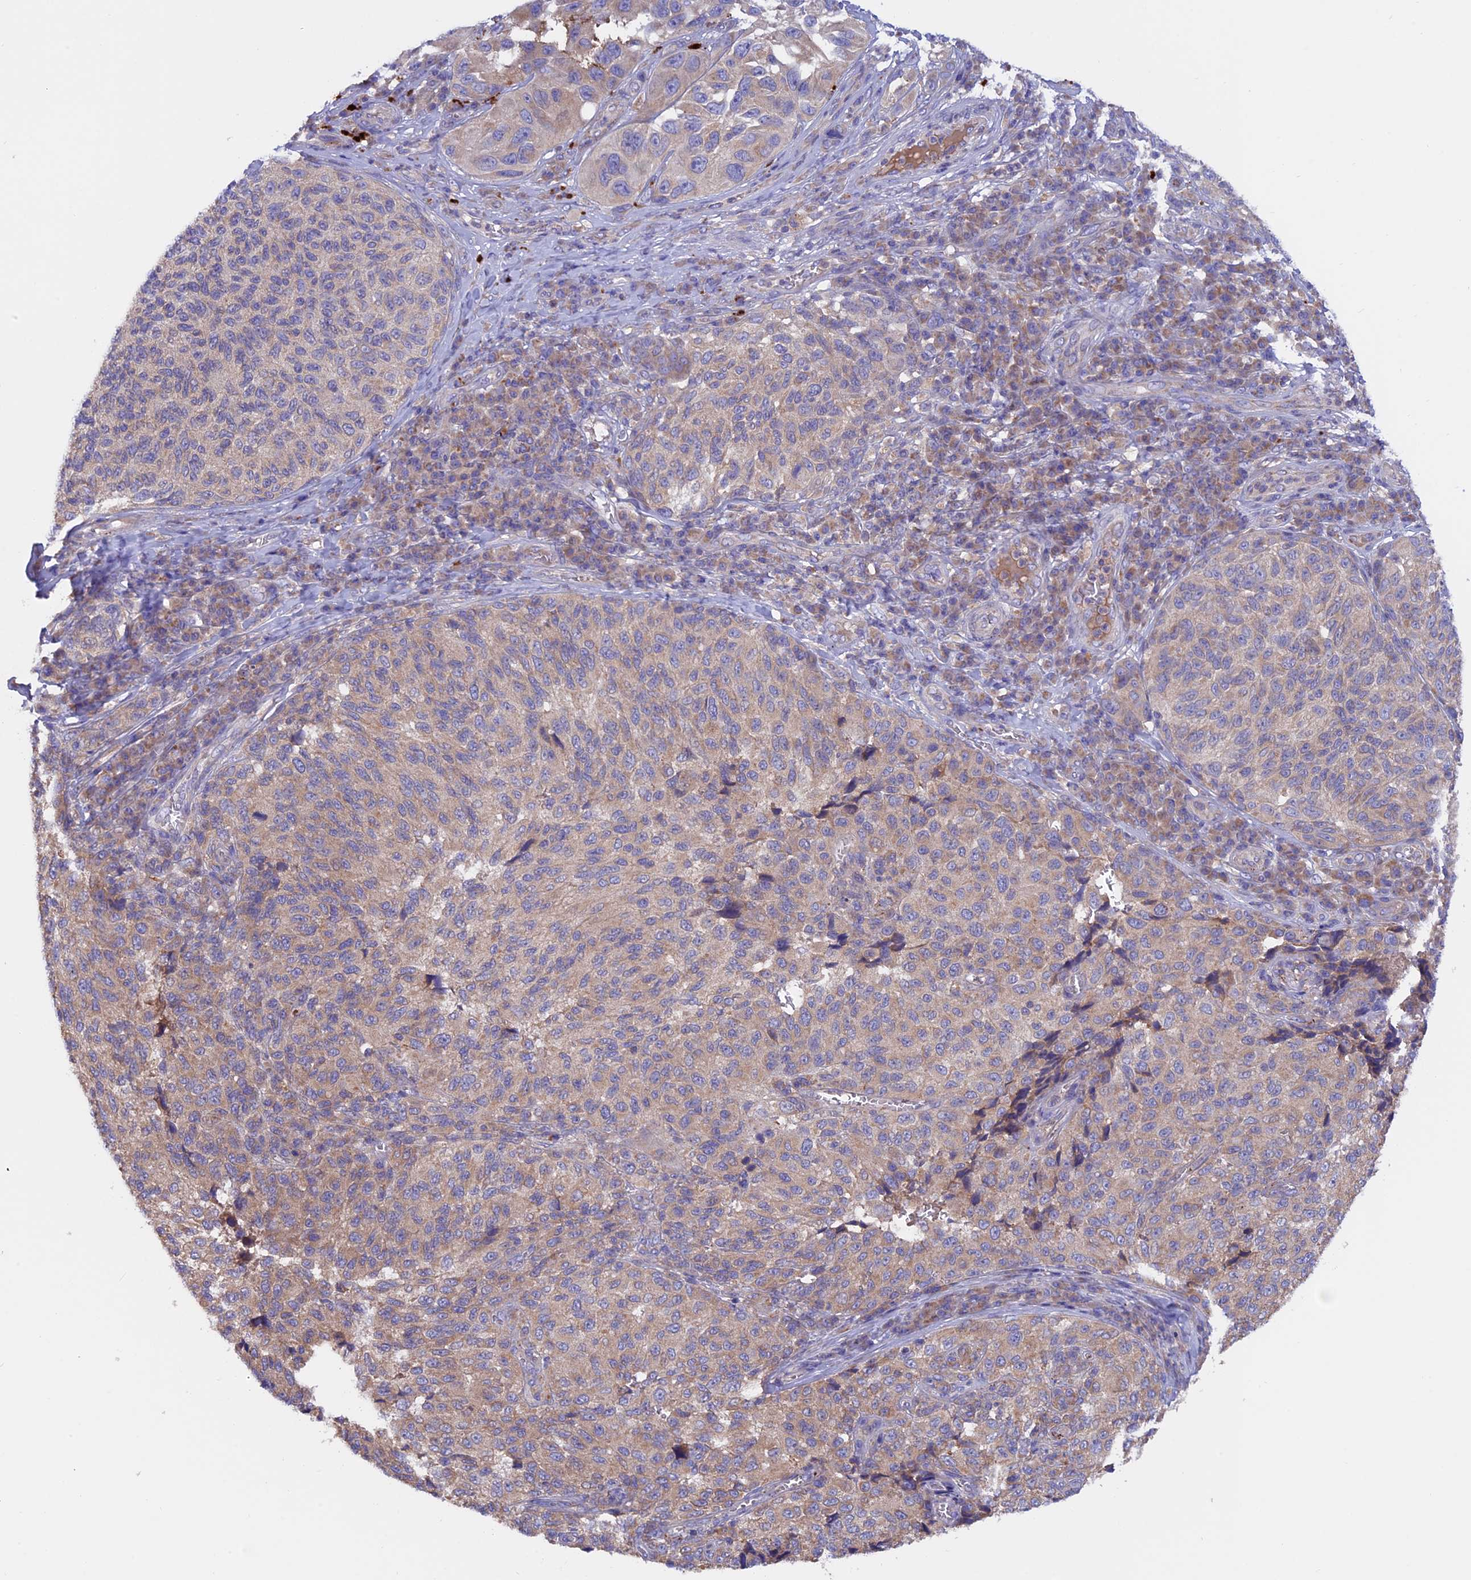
{"staining": {"intensity": "moderate", "quantity": "25%-75%", "location": "cytoplasmic/membranous"}, "tissue": "melanoma", "cell_type": "Tumor cells", "image_type": "cancer", "snomed": [{"axis": "morphology", "description": "Malignant melanoma, NOS"}, {"axis": "topography", "description": "Skin"}], "caption": "A micrograph of human melanoma stained for a protein shows moderate cytoplasmic/membranous brown staining in tumor cells.", "gene": "PTPN9", "patient": {"sex": "female", "age": 73}}